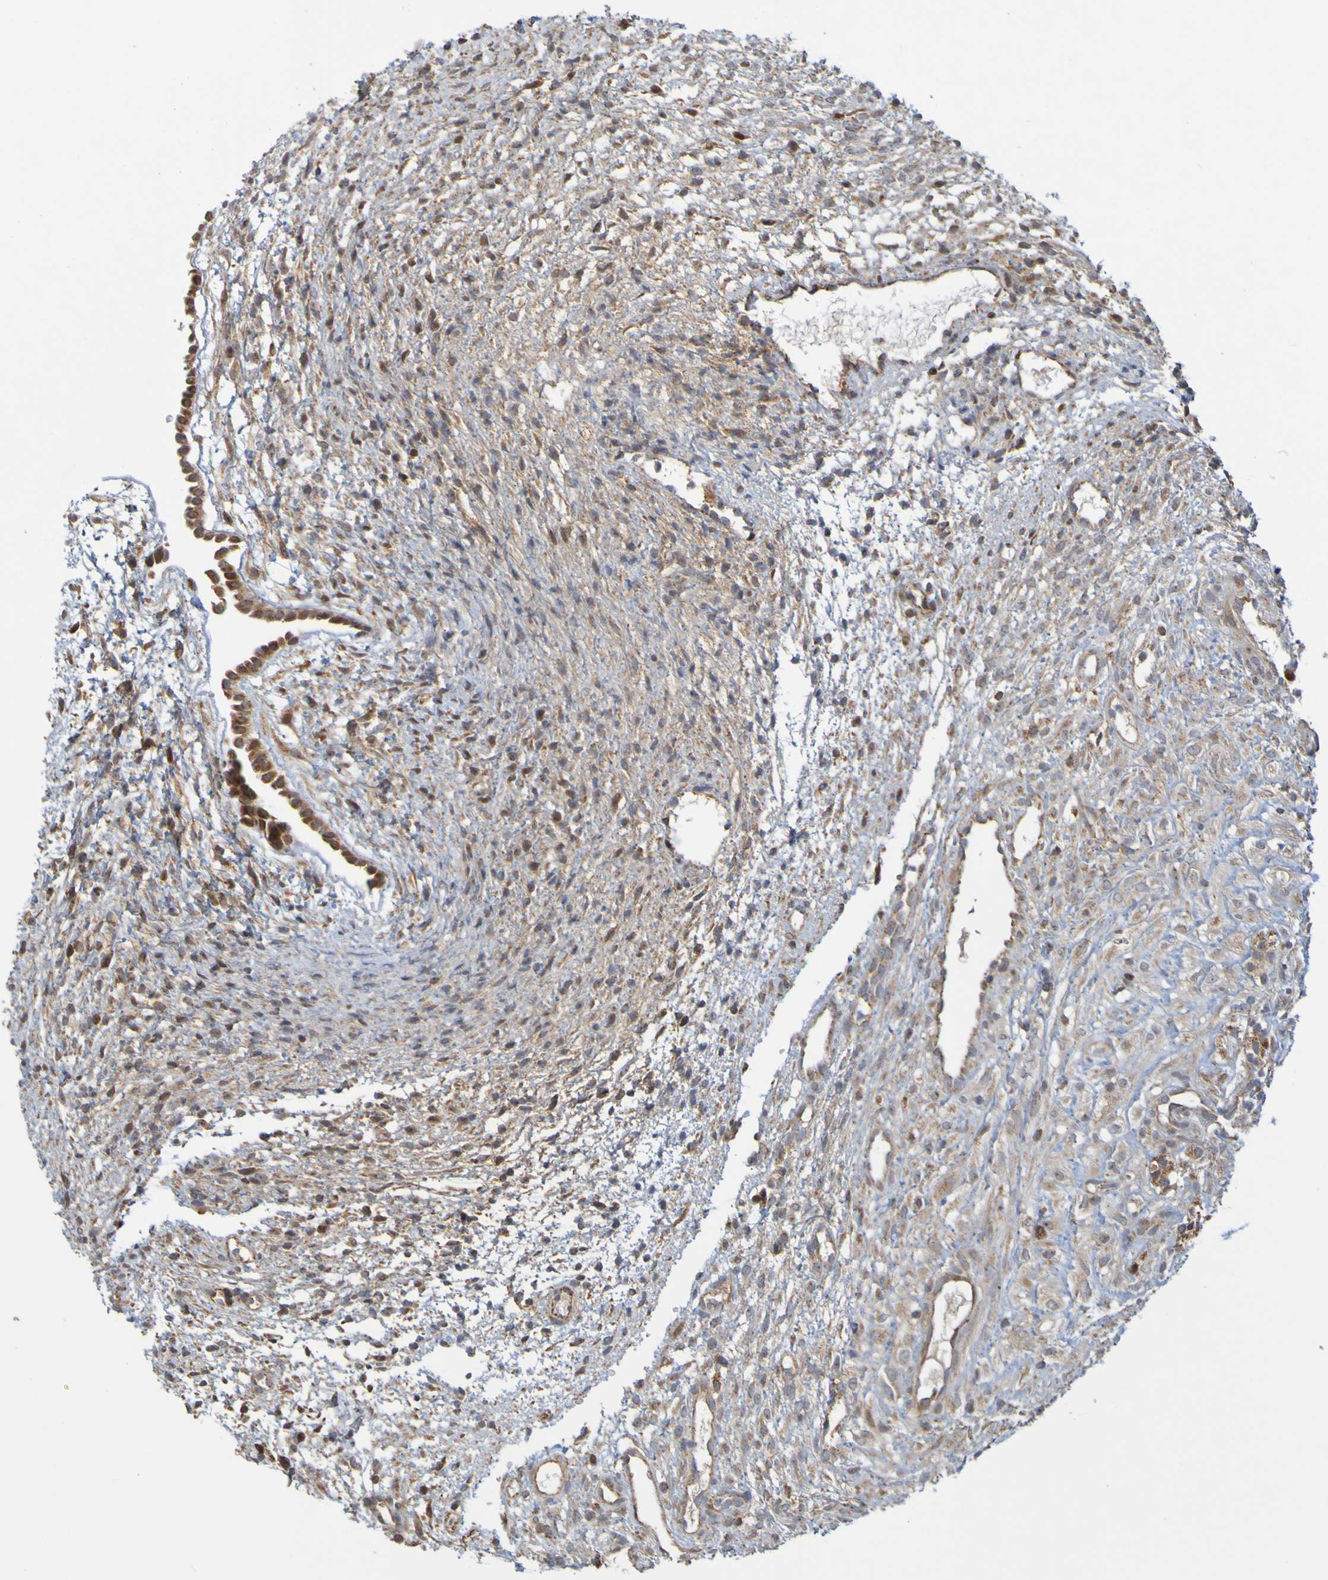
{"staining": {"intensity": "weak", "quantity": "25%-75%", "location": "cytoplasmic/membranous"}, "tissue": "ovary", "cell_type": "Ovarian stroma cells", "image_type": "normal", "snomed": [{"axis": "morphology", "description": "Normal tissue, NOS"}, {"axis": "morphology", "description": "Cyst, NOS"}, {"axis": "topography", "description": "Ovary"}], "caption": "Brown immunohistochemical staining in normal human ovary shows weak cytoplasmic/membranous staining in about 25%-75% of ovarian stroma cells. (brown staining indicates protein expression, while blue staining denotes nuclei).", "gene": "TMBIM1", "patient": {"sex": "female", "age": 18}}